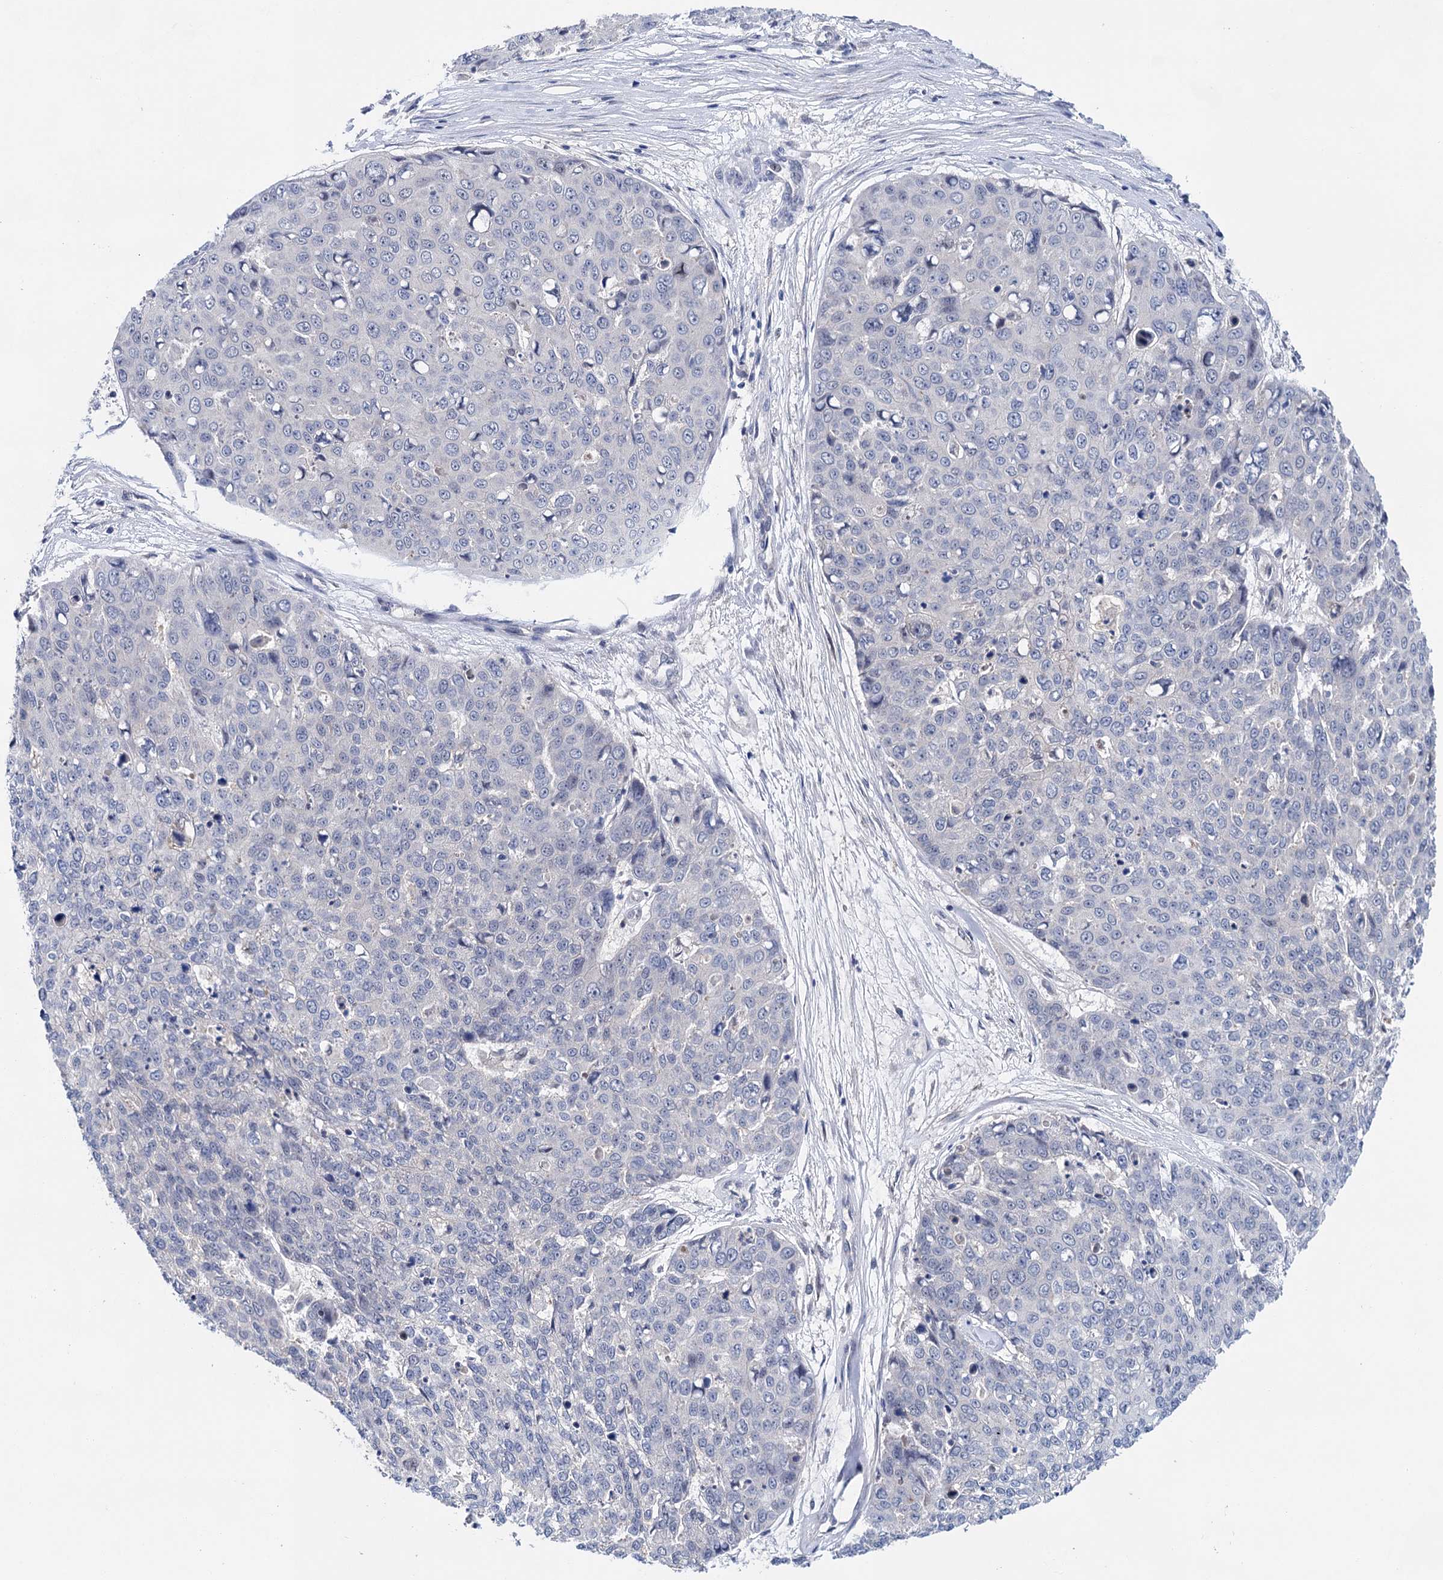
{"staining": {"intensity": "negative", "quantity": "none", "location": "none"}, "tissue": "skin cancer", "cell_type": "Tumor cells", "image_type": "cancer", "snomed": [{"axis": "morphology", "description": "Squamous cell carcinoma, NOS"}, {"axis": "topography", "description": "Skin"}], "caption": "IHC photomicrograph of neoplastic tissue: human squamous cell carcinoma (skin) stained with DAB (3,3'-diaminobenzidine) reveals no significant protein staining in tumor cells.", "gene": "MORN3", "patient": {"sex": "male", "age": 71}}